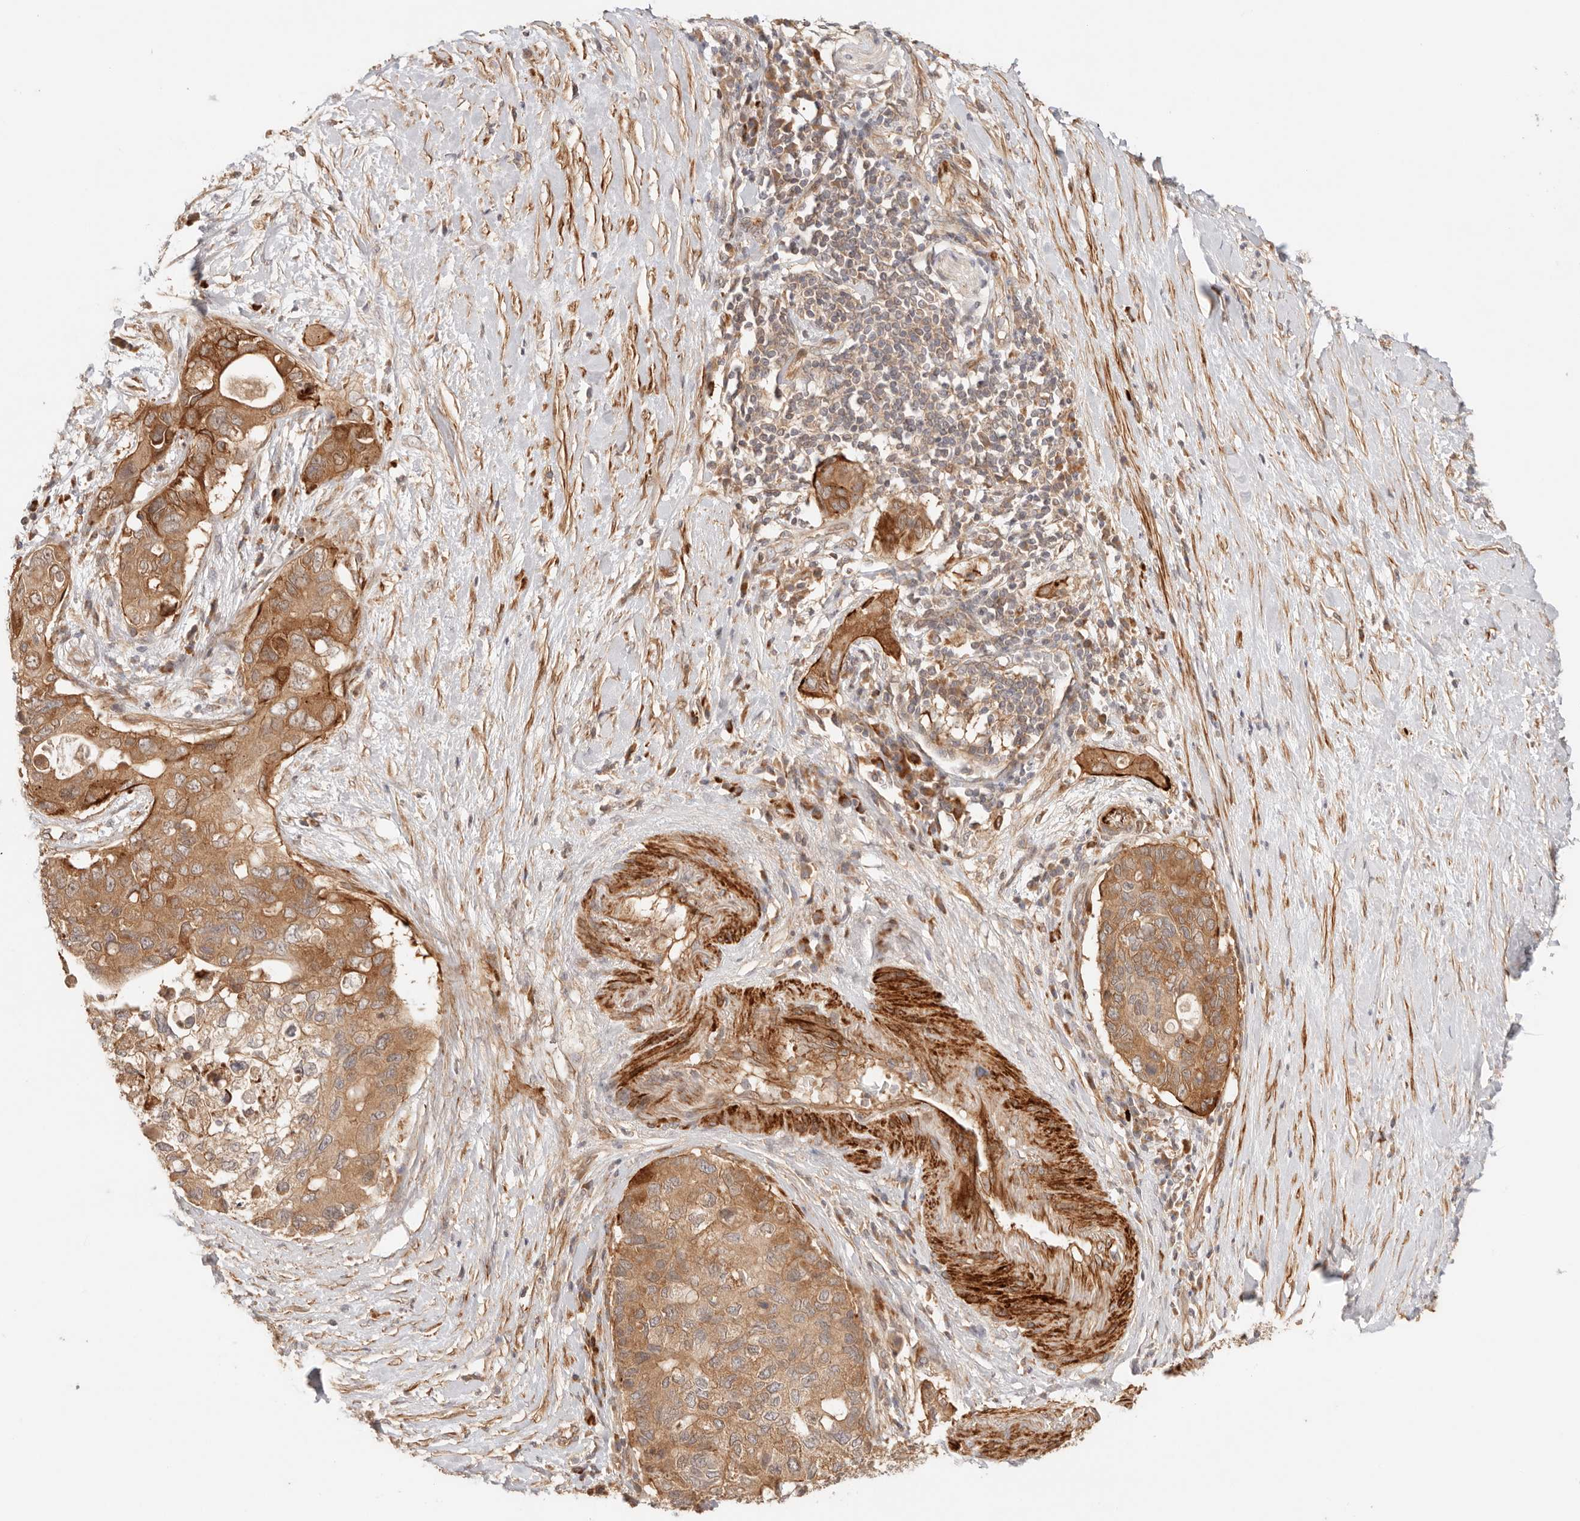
{"staining": {"intensity": "moderate", "quantity": ">75%", "location": "cytoplasmic/membranous"}, "tissue": "pancreatic cancer", "cell_type": "Tumor cells", "image_type": "cancer", "snomed": [{"axis": "morphology", "description": "Adenocarcinoma, NOS"}, {"axis": "topography", "description": "Pancreas"}], "caption": "Moderate cytoplasmic/membranous staining is appreciated in about >75% of tumor cells in adenocarcinoma (pancreatic).", "gene": "IL1R2", "patient": {"sex": "female", "age": 56}}